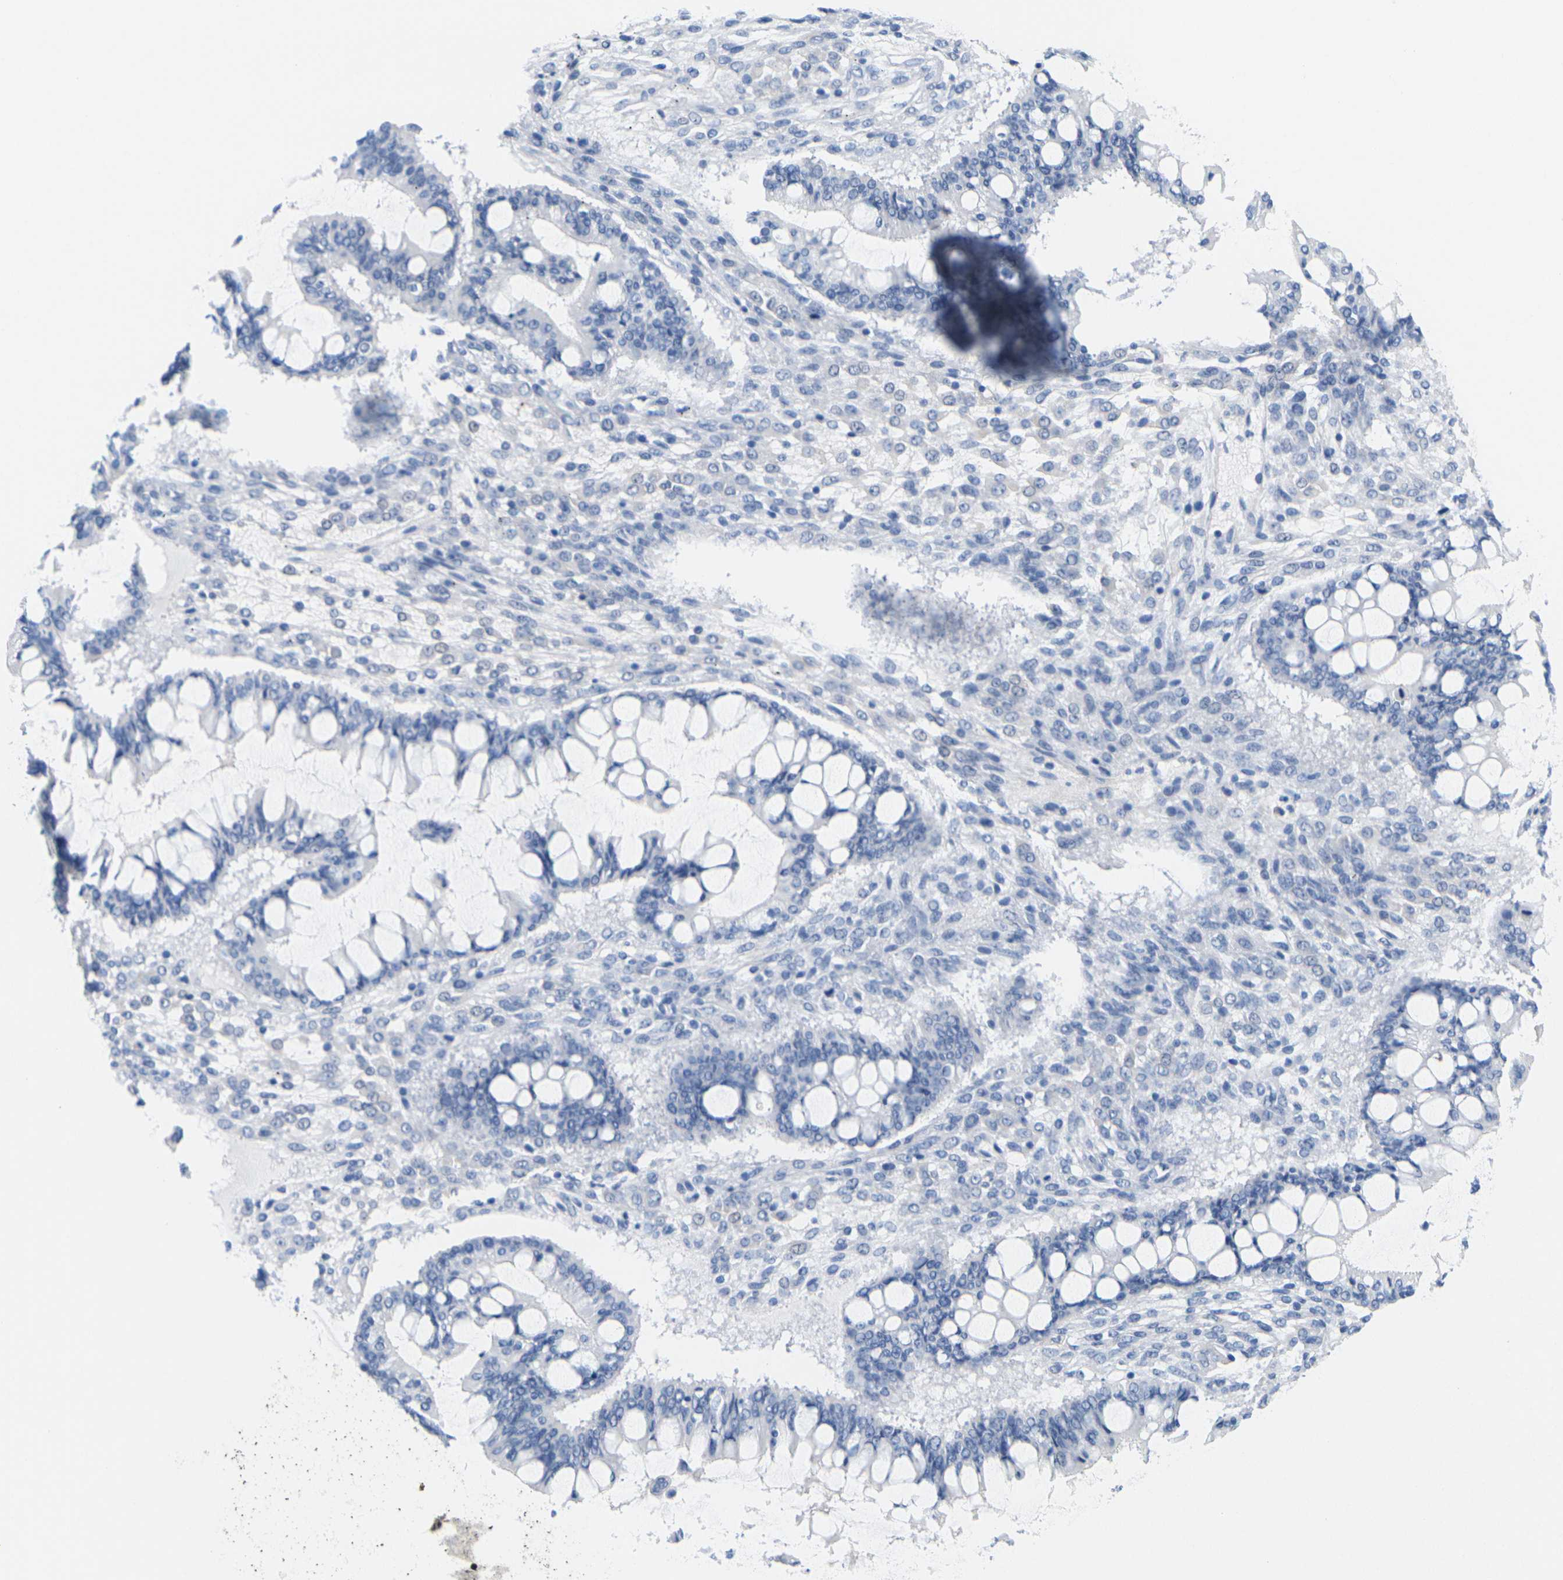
{"staining": {"intensity": "negative", "quantity": "none", "location": "none"}, "tissue": "ovarian cancer", "cell_type": "Tumor cells", "image_type": "cancer", "snomed": [{"axis": "morphology", "description": "Cystadenocarcinoma, mucinous, NOS"}, {"axis": "topography", "description": "Ovary"}], "caption": "Protein analysis of ovarian cancer (mucinous cystadenocarcinoma) reveals no significant positivity in tumor cells.", "gene": "CNN1", "patient": {"sex": "female", "age": 73}}